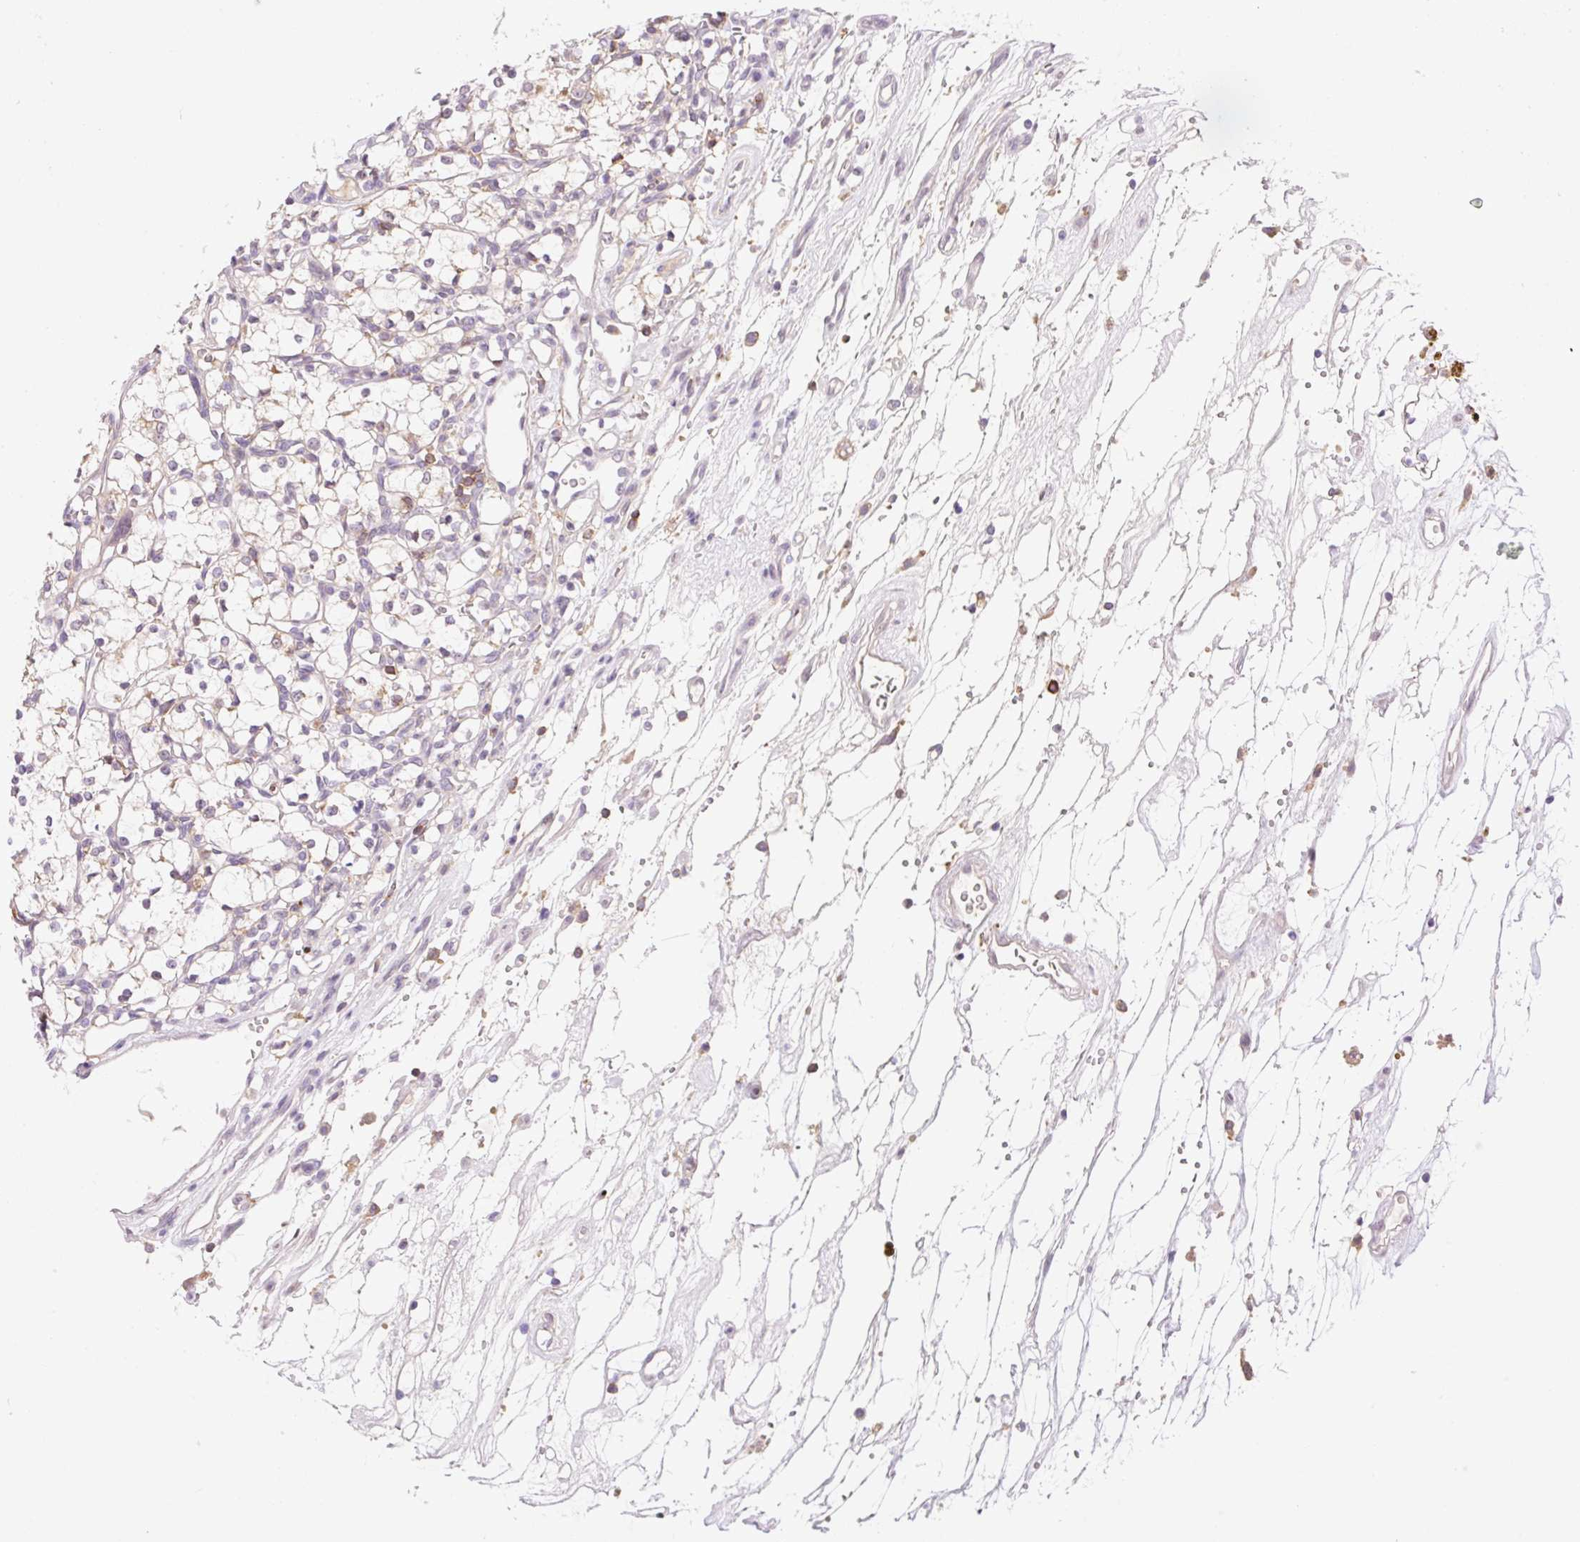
{"staining": {"intensity": "negative", "quantity": "none", "location": "none"}, "tissue": "renal cancer", "cell_type": "Tumor cells", "image_type": "cancer", "snomed": [{"axis": "morphology", "description": "Adenocarcinoma, NOS"}, {"axis": "topography", "description": "Kidney"}], "caption": "Immunohistochemical staining of adenocarcinoma (renal) shows no significant expression in tumor cells.", "gene": "CARD11", "patient": {"sex": "female", "age": 69}}